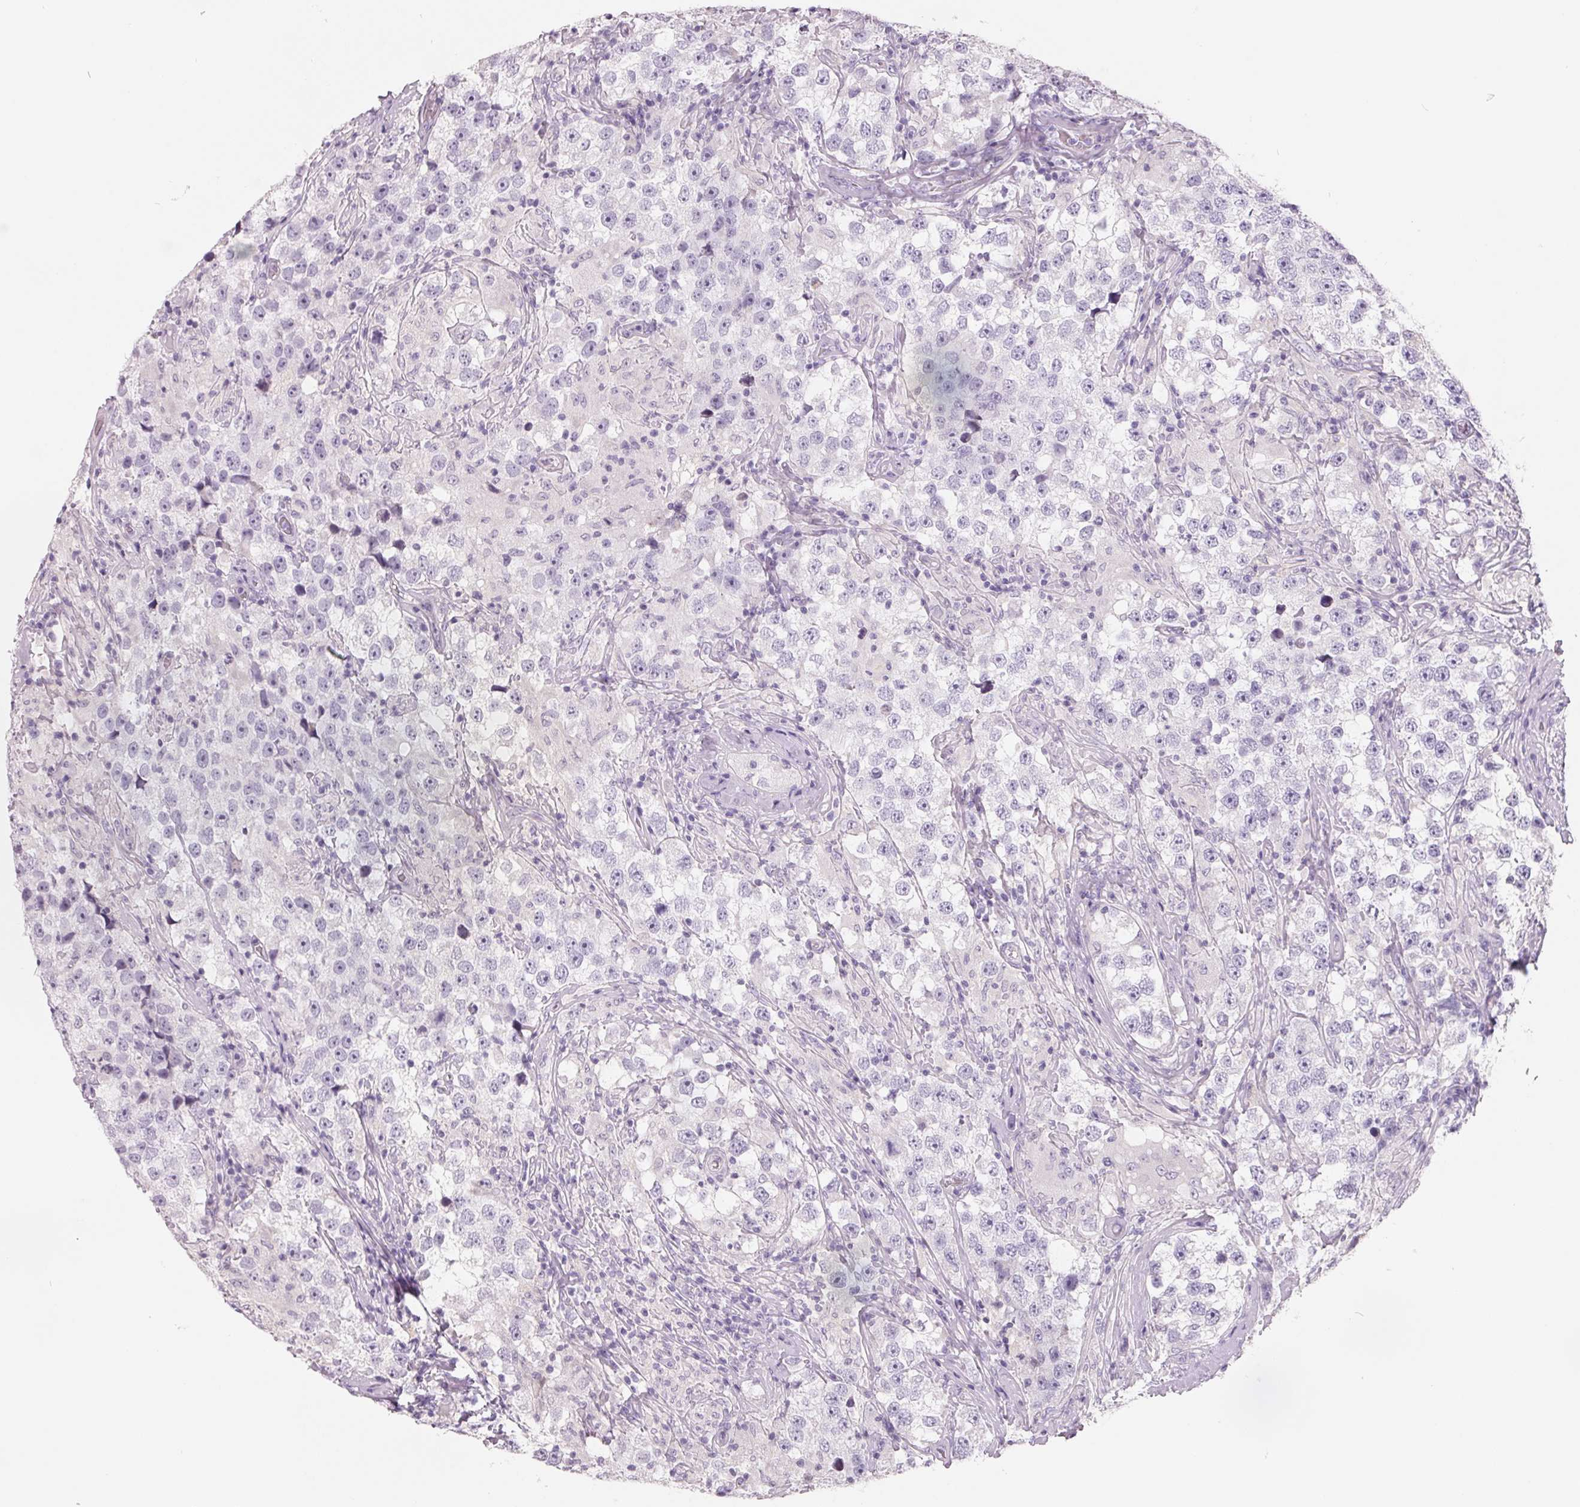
{"staining": {"intensity": "negative", "quantity": "none", "location": "none"}, "tissue": "testis cancer", "cell_type": "Tumor cells", "image_type": "cancer", "snomed": [{"axis": "morphology", "description": "Seminoma, NOS"}, {"axis": "topography", "description": "Testis"}], "caption": "Immunohistochemistry (IHC) of human testis seminoma demonstrates no staining in tumor cells. (Stains: DAB (3,3'-diaminobenzidine) IHC with hematoxylin counter stain, Microscopy: brightfield microscopy at high magnification).", "gene": "FTCD", "patient": {"sex": "male", "age": 46}}